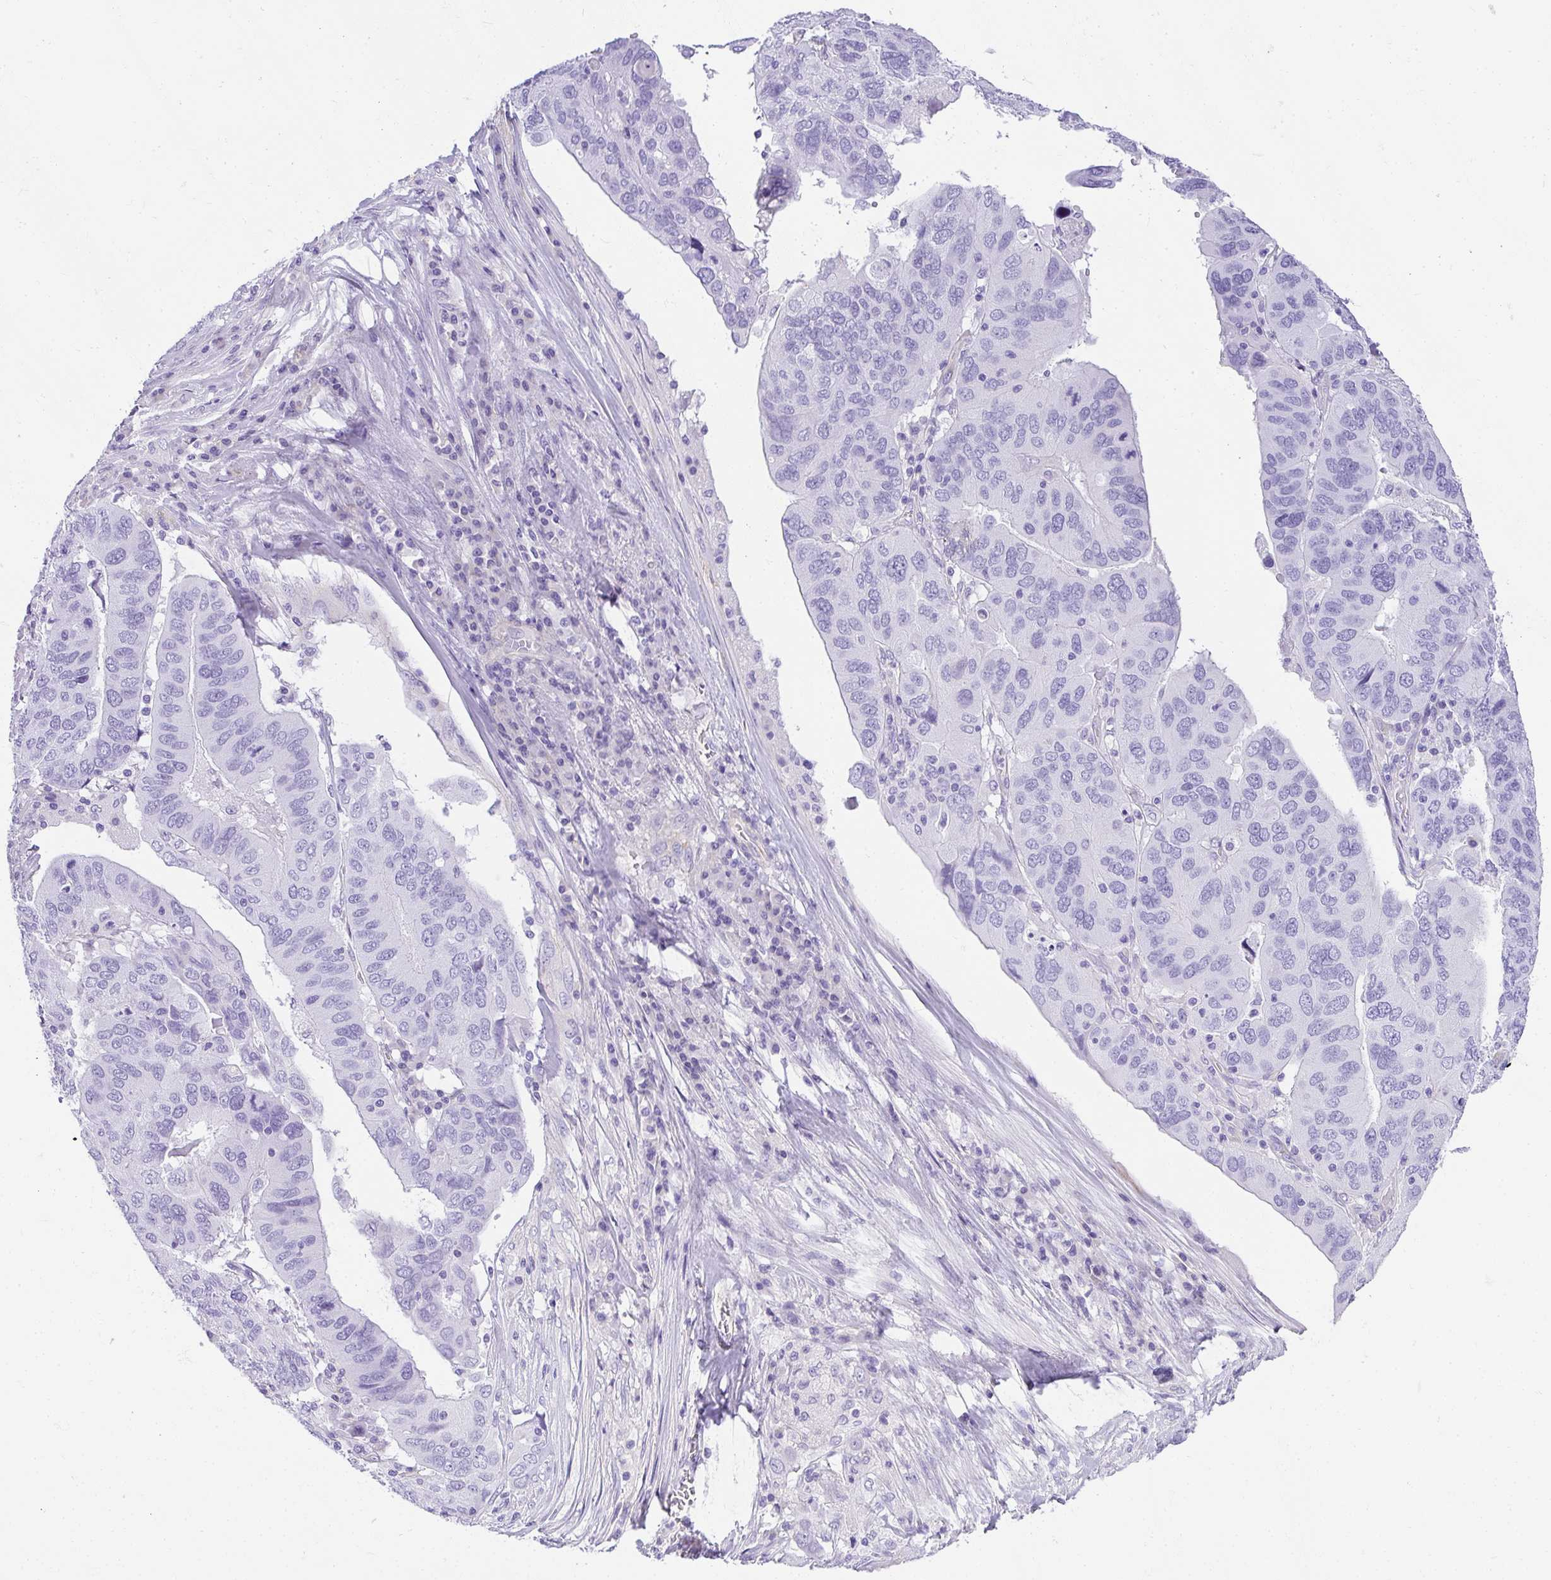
{"staining": {"intensity": "negative", "quantity": "none", "location": "none"}, "tissue": "ovarian cancer", "cell_type": "Tumor cells", "image_type": "cancer", "snomed": [{"axis": "morphology", "description": "Cystadenocarcinoma, serous, NOS"}, {"axis": "topography", "description": "Ovary"}], "caption": "A high-resolution histopathology image shows IHC staining of ovarian cancer (serous cystadenocarcinoma), which exhibits no significant staining in tumor cells.", "gene": "PLPPR3", "patient": {"sex": "female", "age": 79}}